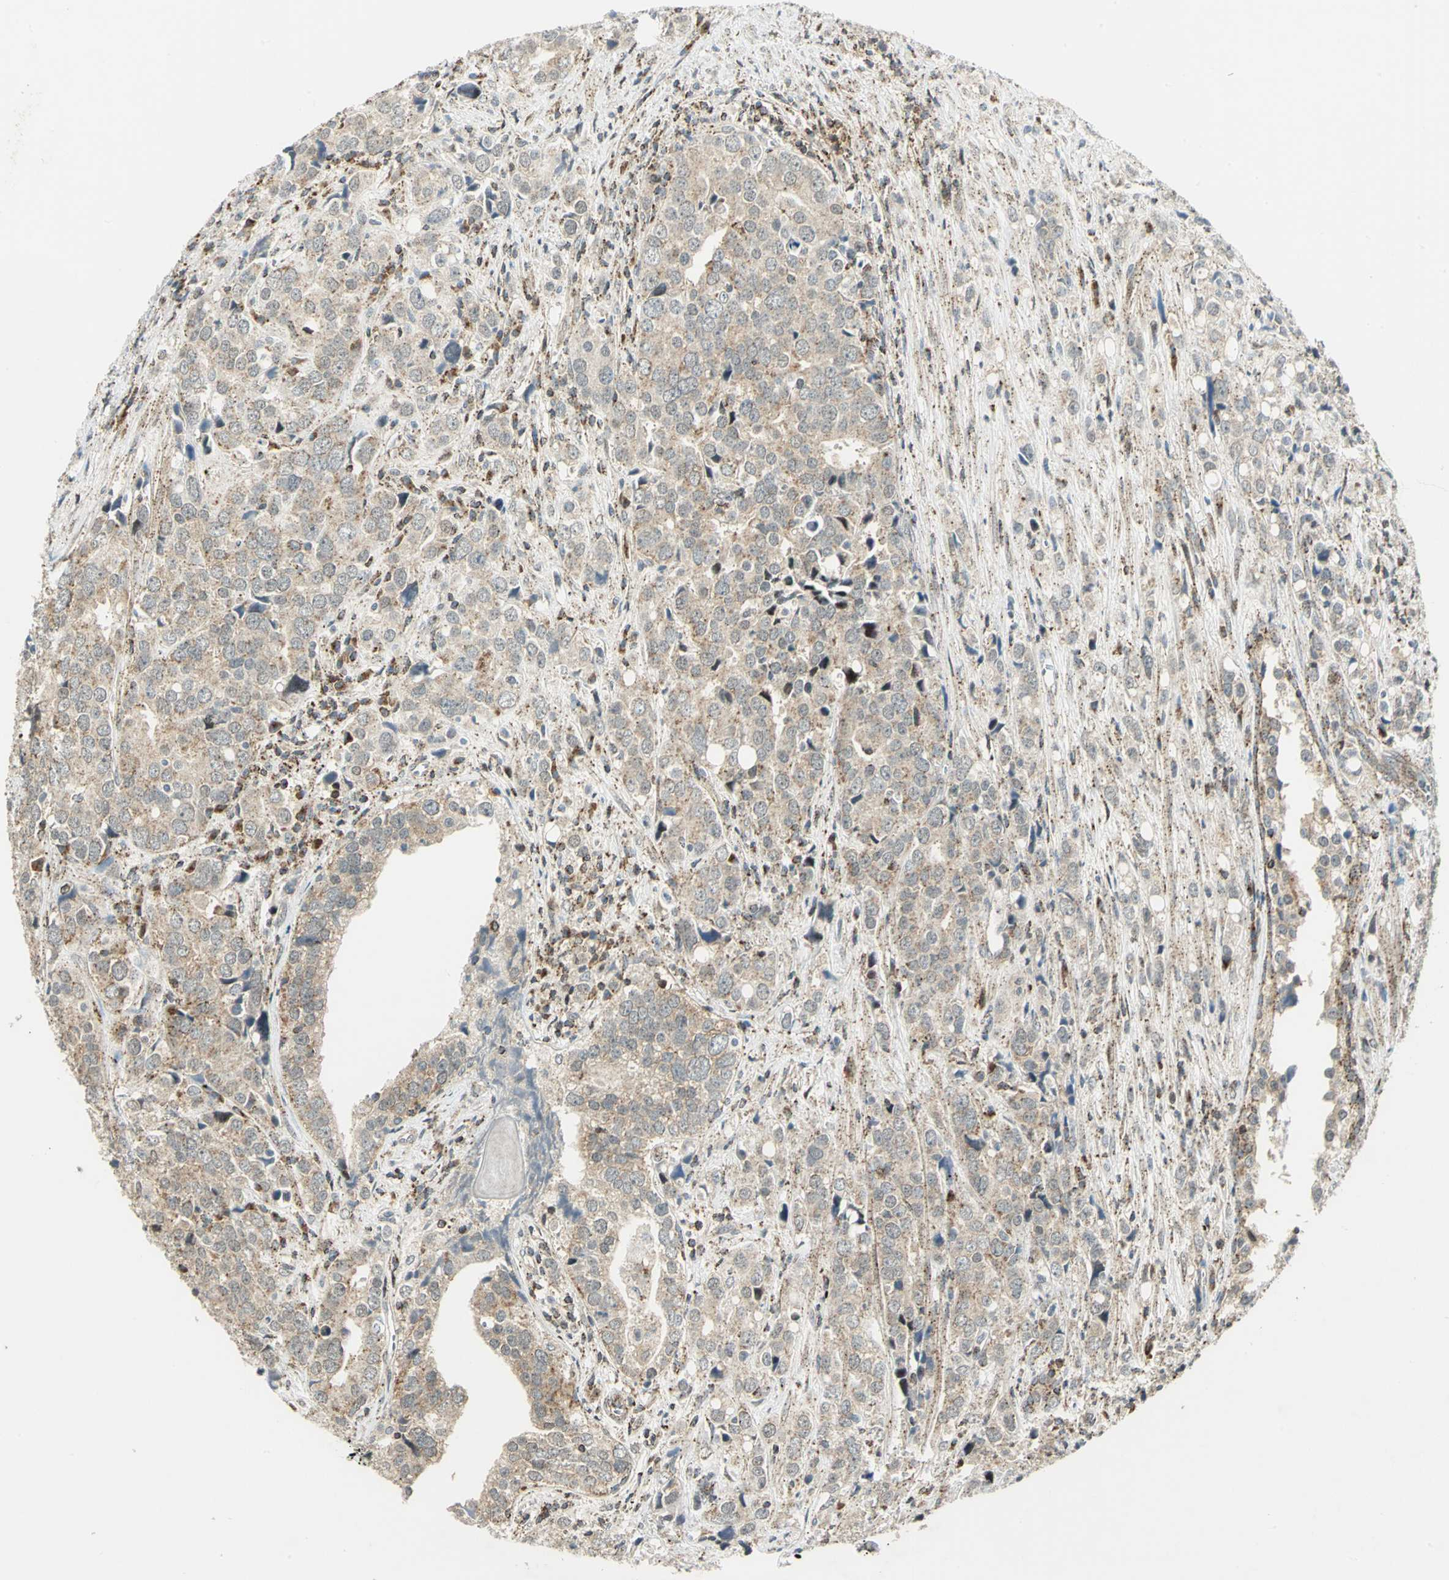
{"staining": {"intensity": "weak", "quantity": ">75%", "location": "cytoplasmic/membranous"}, "tissue": "prostate cancer", "cell_type": "Tumor cells", "image_type": "cancer", "snomed": [{"axis": "morphology", "description": "Adenocarcinoma, High grade"}, {"axis": "topography", "description": "Prostate"}], "caption": "High-grade adenocarcinoma (prostate) stained with a brown dye displays weak cytoplasmic/membranous positive staining in approximately >75% of tumor cells.", "gene": "ATP6V1A", "patient": {"sex": "male", "age": 71}}